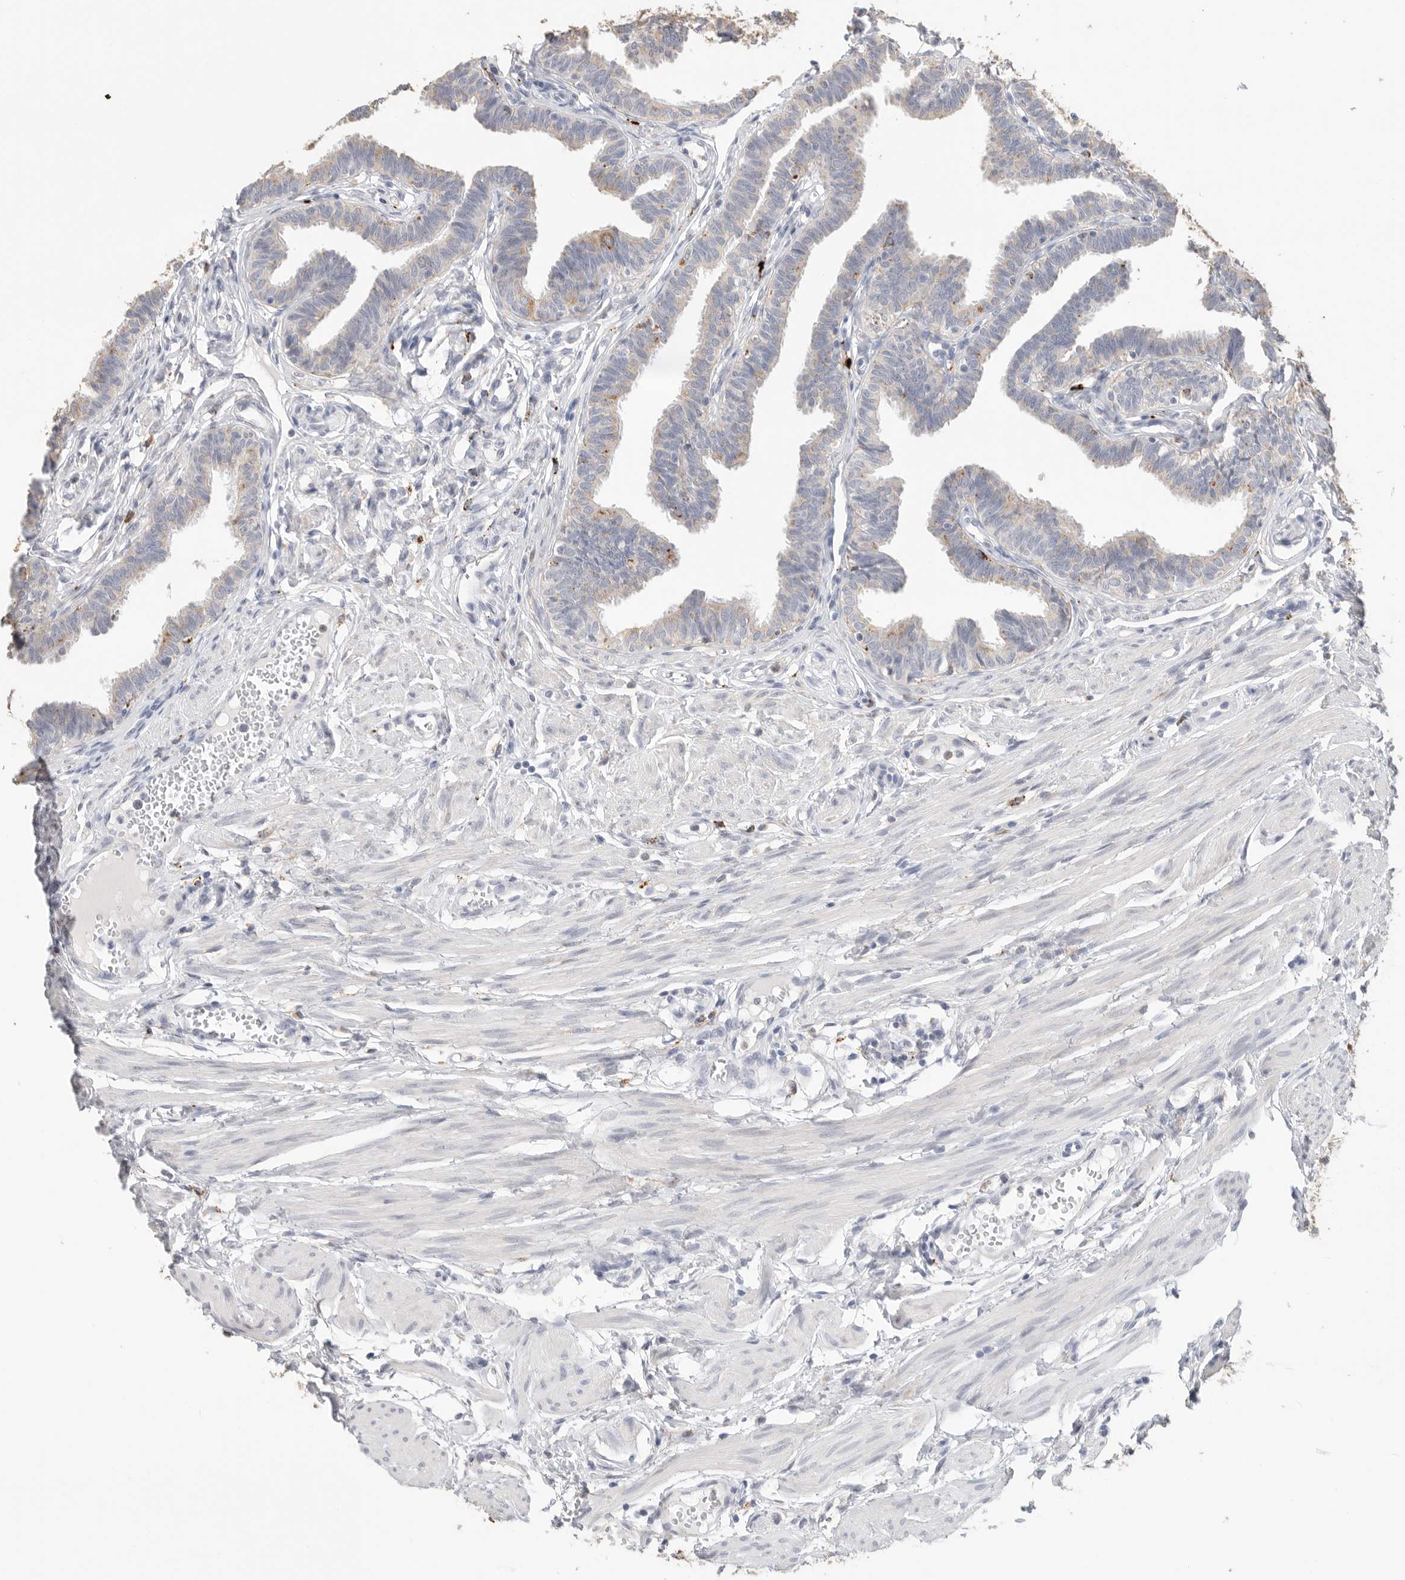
{"staining": {"intensity": "moderate", "quantity": "25%-75%", "location": "cytoplasmic/membranous"}, "tissue": "fallopian tube", "cell_type": "Glandular cells", "image_type": "normal", "snomed": [{"axis": "morphology", "description": "Normal tissue, NOS"}, {"axis": "topography", "description": "Fallopian tube"}, {"axis": "topography", "description": "Ovary"}], "caption": "Brown immunohistochemical staining in normal human fallopian tube reveals moderate cytoplasmic/membranous staining in approximately 25%-75% of glandular cells. (brown staining indicates protein expression, while blue staining denotes nuclei).", "gene": "GGH", "patient": {"sex": "female", "age": 23}}